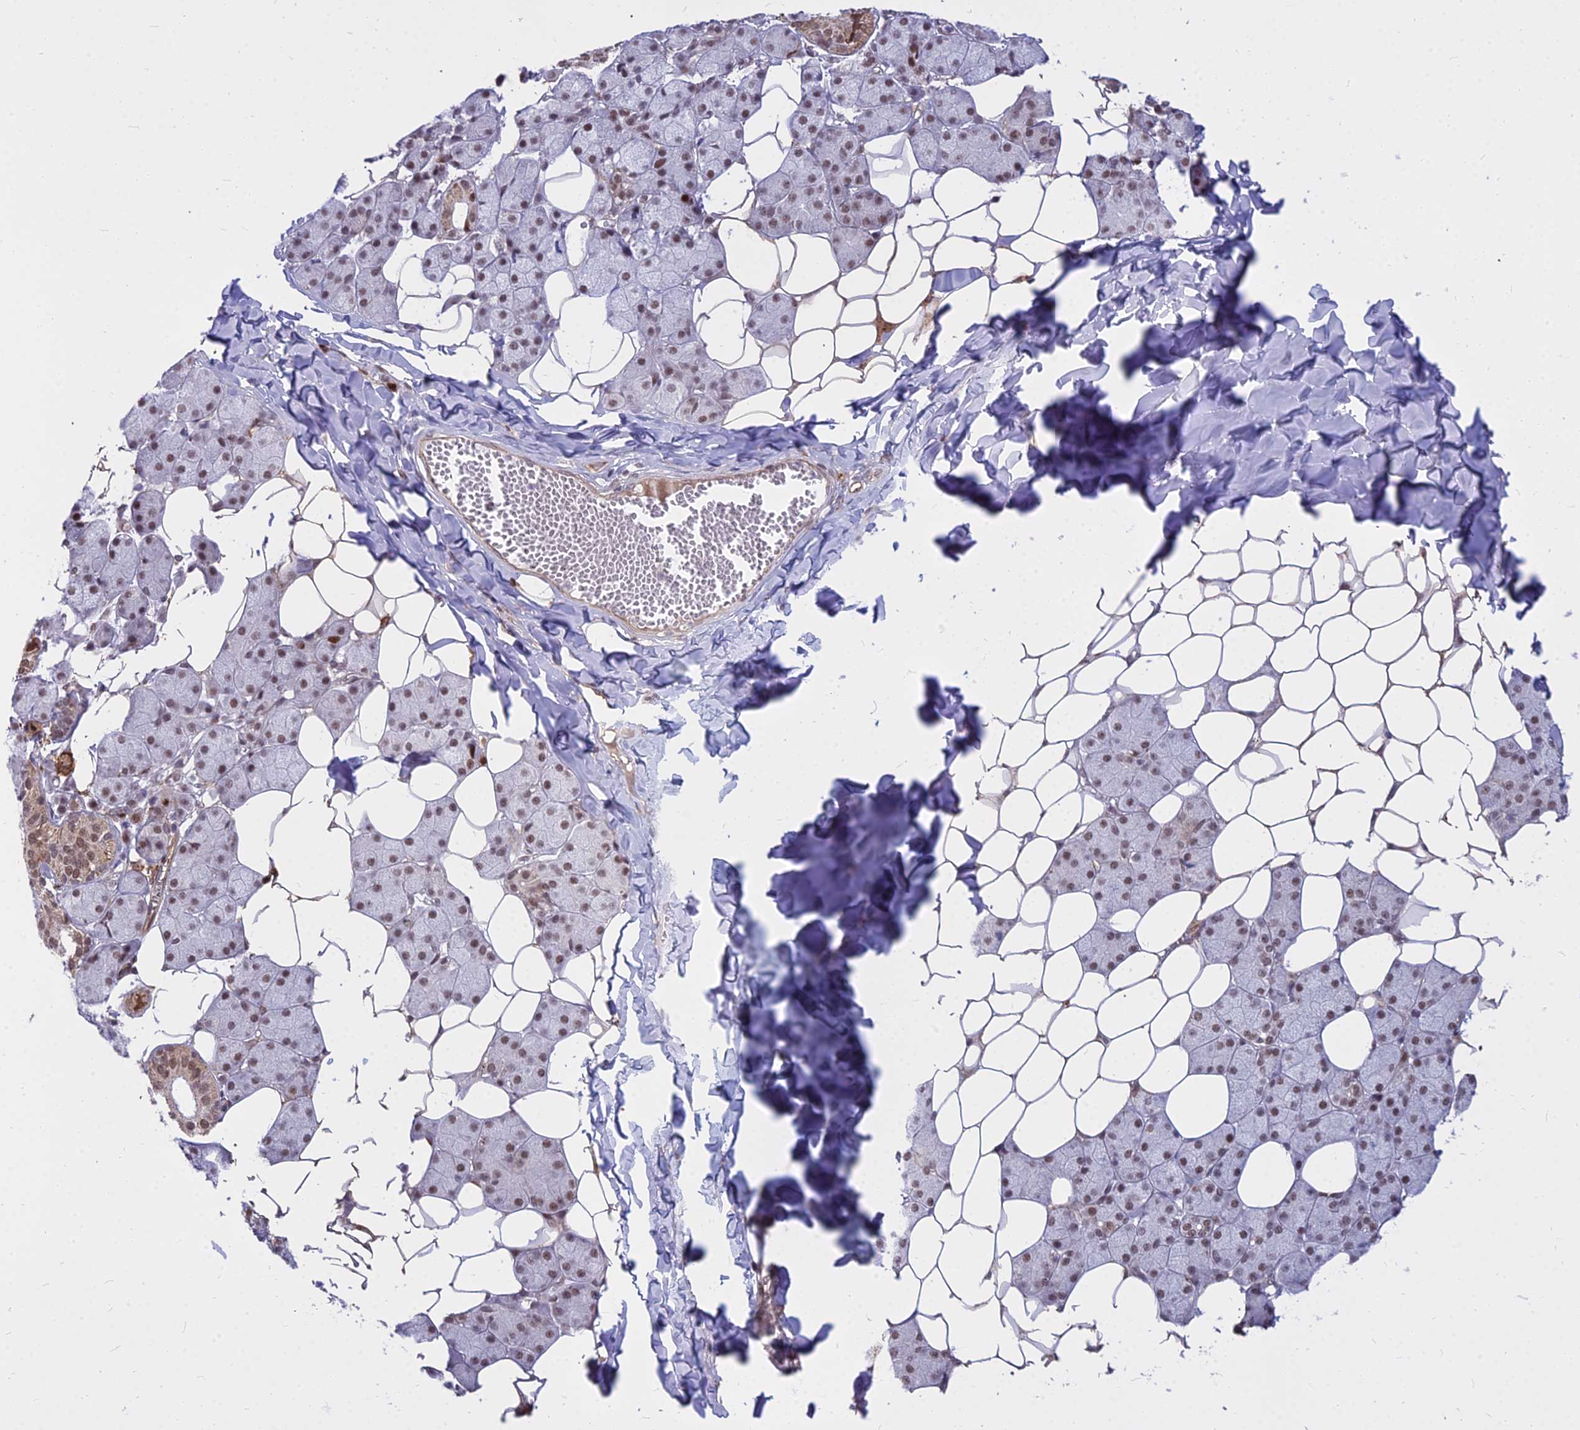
{"staining": {"intensity": "moderate", "quantity": ">75%", "location": "cytoplasmic/membranous,nuclear"}, "tissue": "salivary gland", "cell_type": "Glandular cells", "image_type": "normal", "snomed": [{"axis": "morphology", "description": "Normal tissue, NOS"}, {"axis": "topography", "description": "Salivary gland"}], "caption": "Brown immunohistochemical staining in benign human salivary gland reveals moderate cytoplasmic/membranous,nuclear staining in approximately >75% of glandular cells. (IHC, brightfield microscopy, high magnification).", "gene": "ALG10B", "patient": {"sex": "female", "age": 33}}